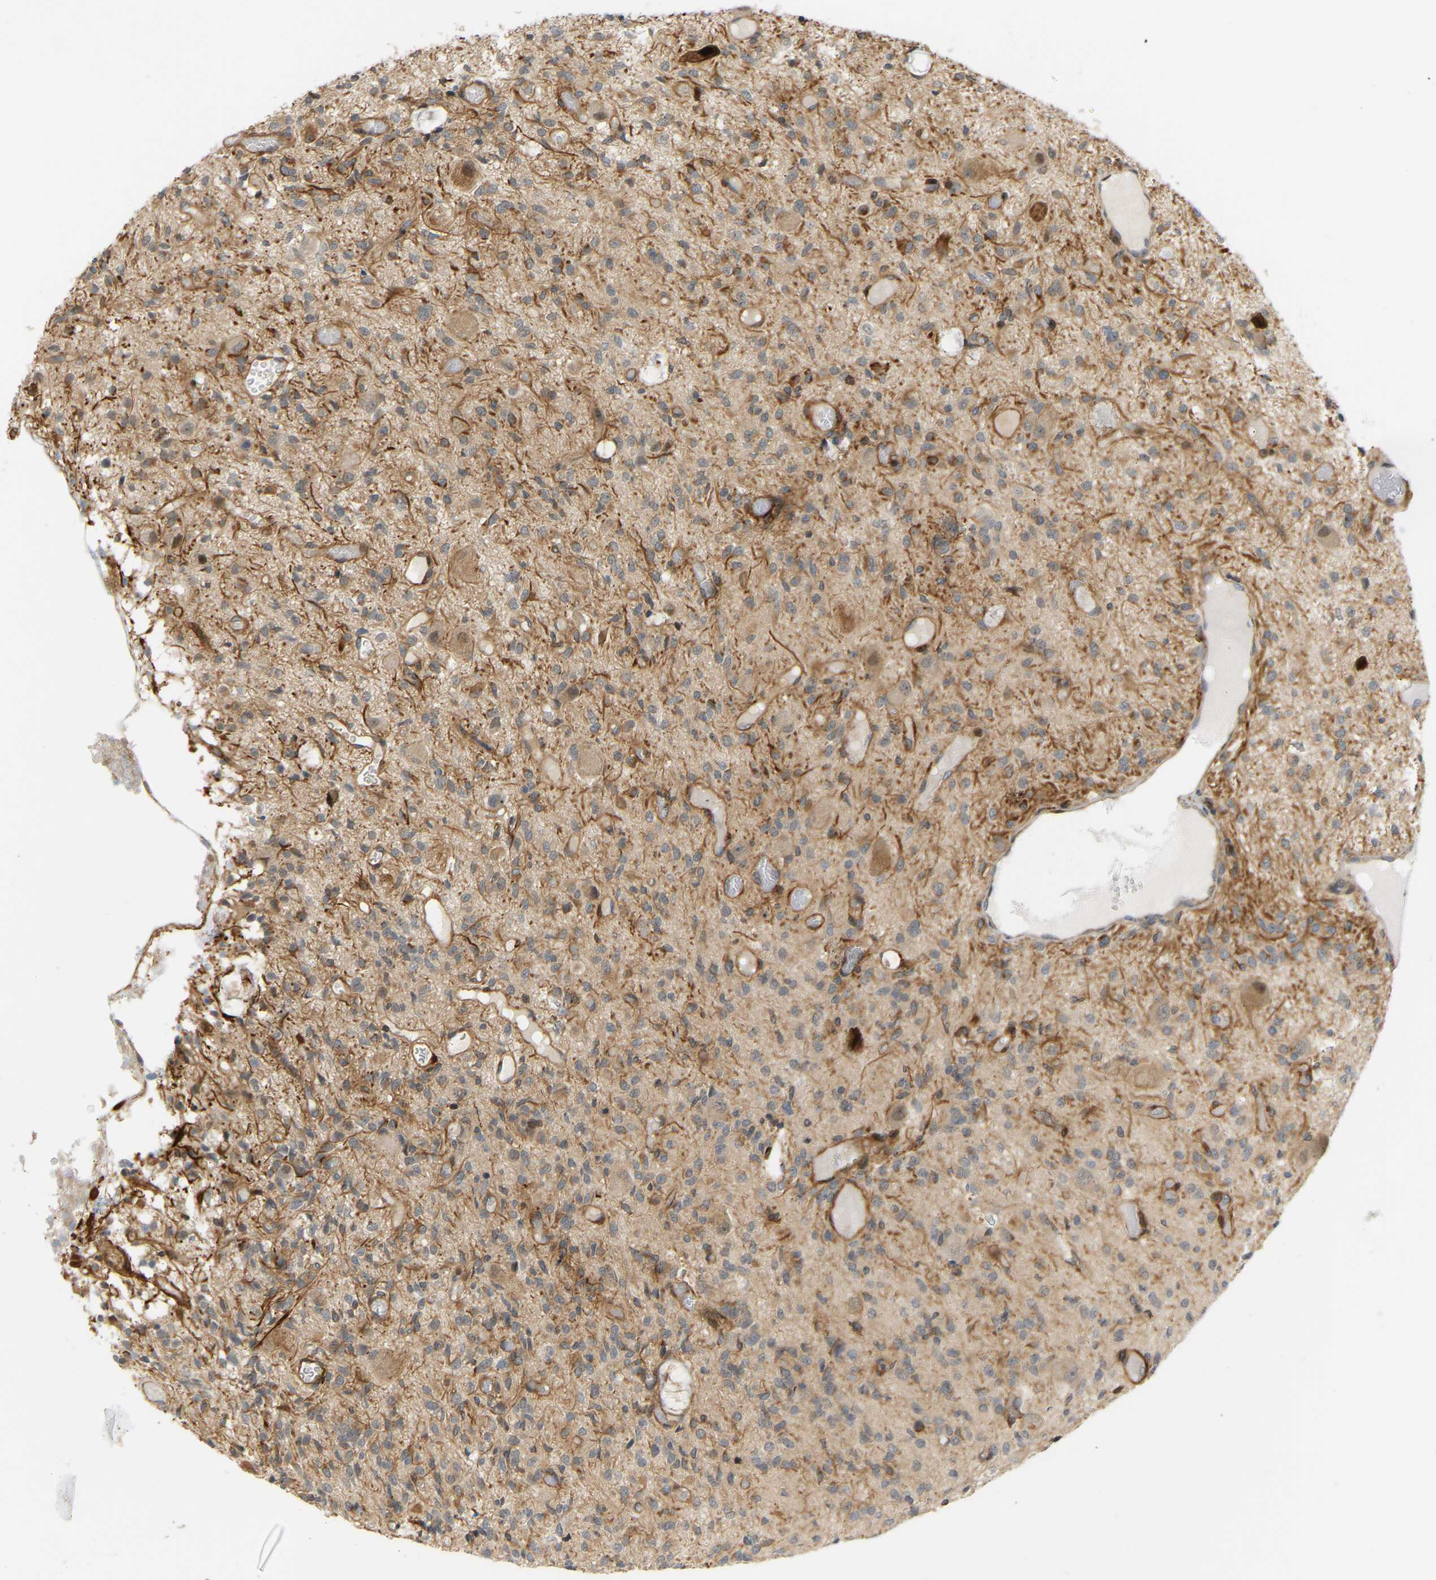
{"staining": {"intensity": "weak", "quantity": ">75%", "location": "cytoplasmic/membranous"}, "tissue": "glioma", "cell_type": "Tumor cells", "image_type": "cancer", "snomed": [{"axis": "morphology", "description": "Glioma, malignant, High grade"}, {"axis": "topography", "description": "Brain"}], "caption": "A histopathology image showing weak cytoplasmic/membranous staining in approximately >75% of tumor cells in glioma, as visualized by brown immunohistochemical staining.", "gene": "PLCG2", "patient": {"sex": "female", "age": 59}}